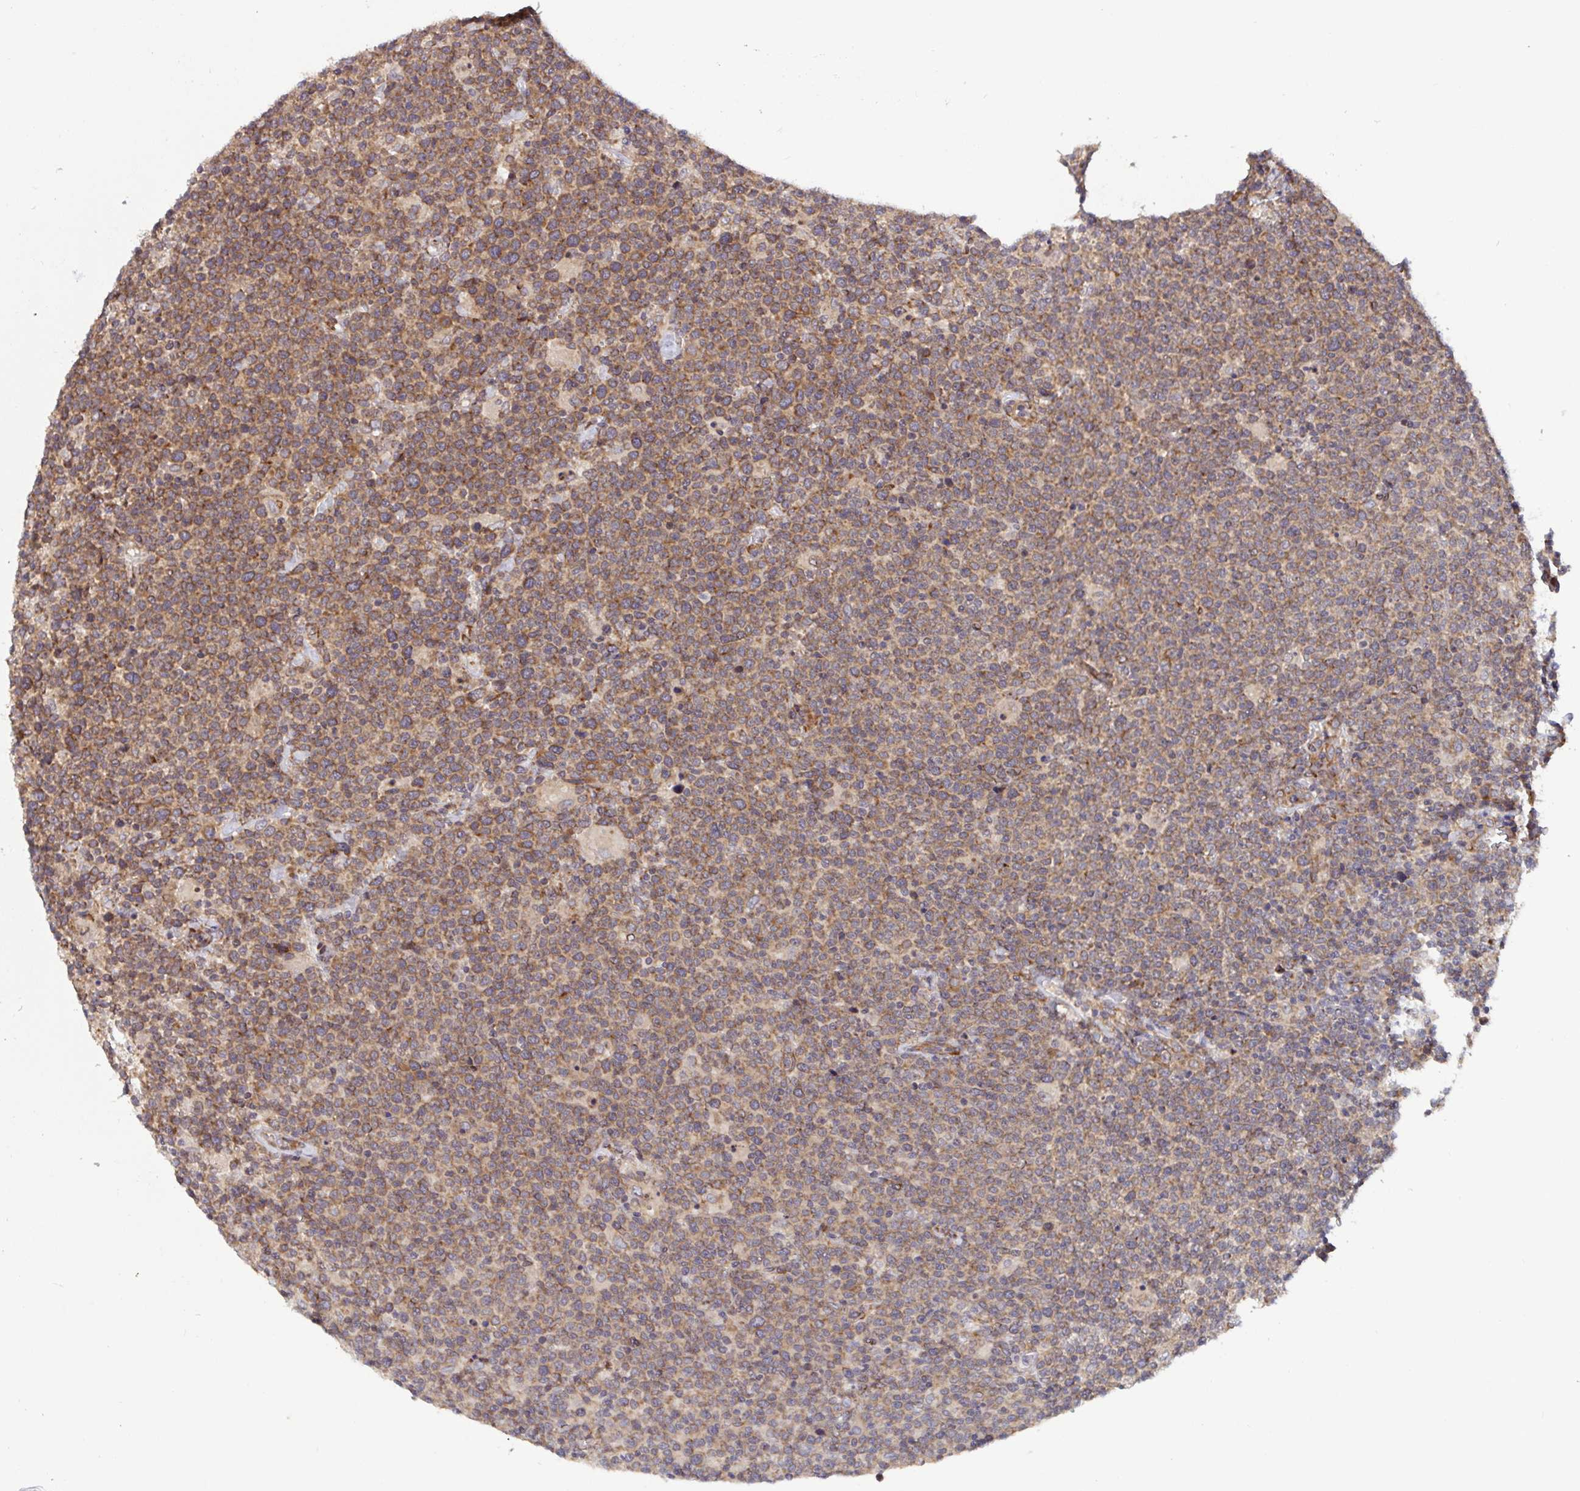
{"staining": {"intensity": "moderate", "quantity": ">75%", "location": "cytoplasmic/membranous"}, "tissue": "lymphoma", "cell_type": "Tumor cells", "image_type": "cancer", "snomed": [{"axis": "morphology", "description": "Malignant lymphoma, non-Hodgkin's type, High grade"}, {"axis": "topography", "description": "Lymph node"}], "caption": "This histopathology image shows malignant lymphoma, non-Hodgkin's type (high-grade) stained with immunohistochemistry (IHC) to label a protein in brown. The cytoplasmic/membranous of tumor cells show moderate positivity for the protein. Nuclei are counter-stained blue.", "gene": "ATP5MJ", "patient": {"sex": "male", "age": 61}}